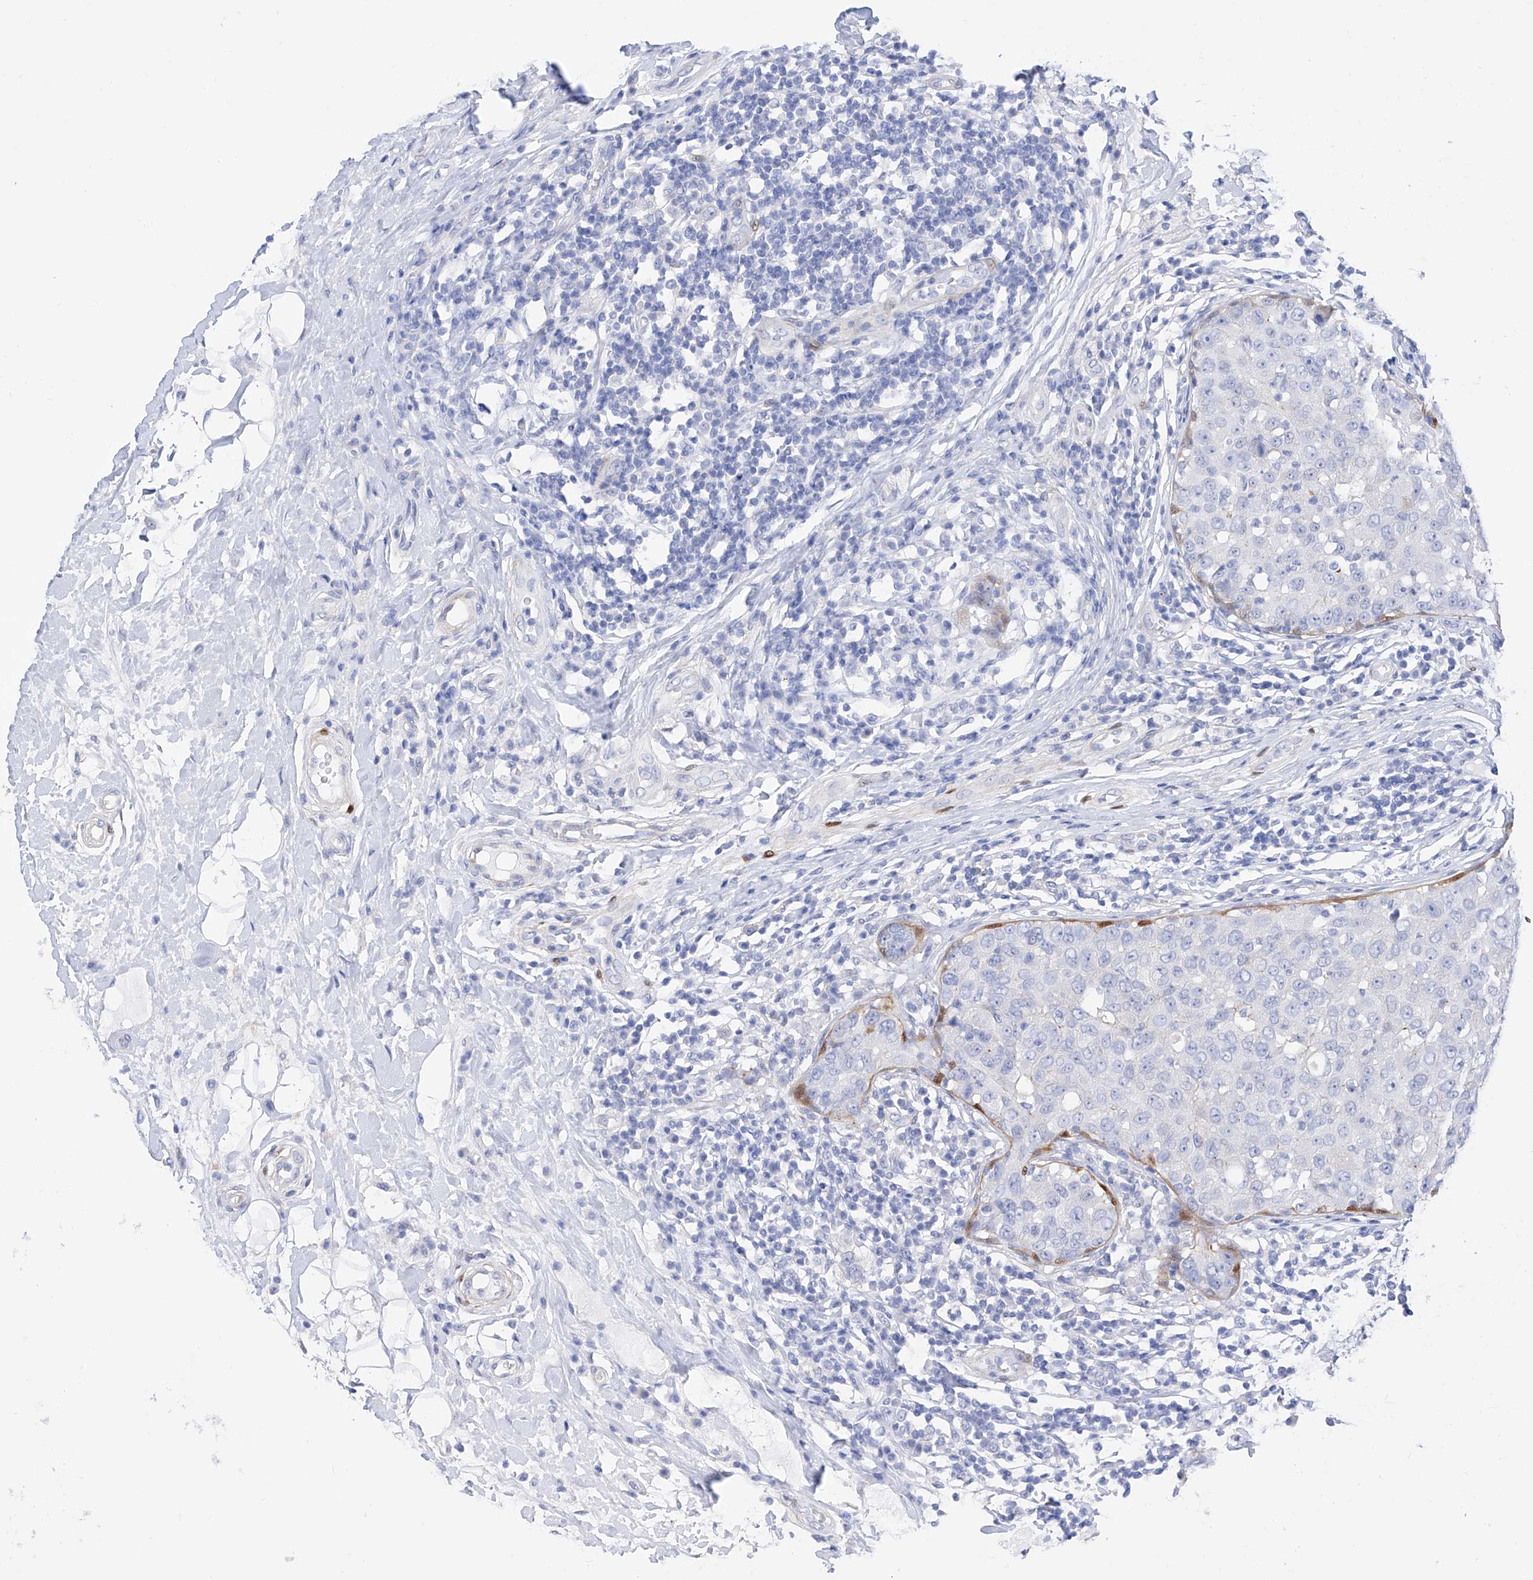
{"staining": {"intensity": "negative", "quantity": "none", "location": "none"}, "tissue": "breast cancer", "cell_type": "Tumor cells", "image_type": "cancer", "snomed": [{"axis": "morphology", "description": "Duct carcinoma"}, {"axis": "topography", "description": "Breast"}], "caption": "A photomicrograph of human breast cancer is negative for staining in tumor cells. The staining is performed using DAB brown chromogen with nuclei counter-stained in using hematoxylin.", "gene": "TRPC7", "patient": {"sex": "female", "age": 27}}